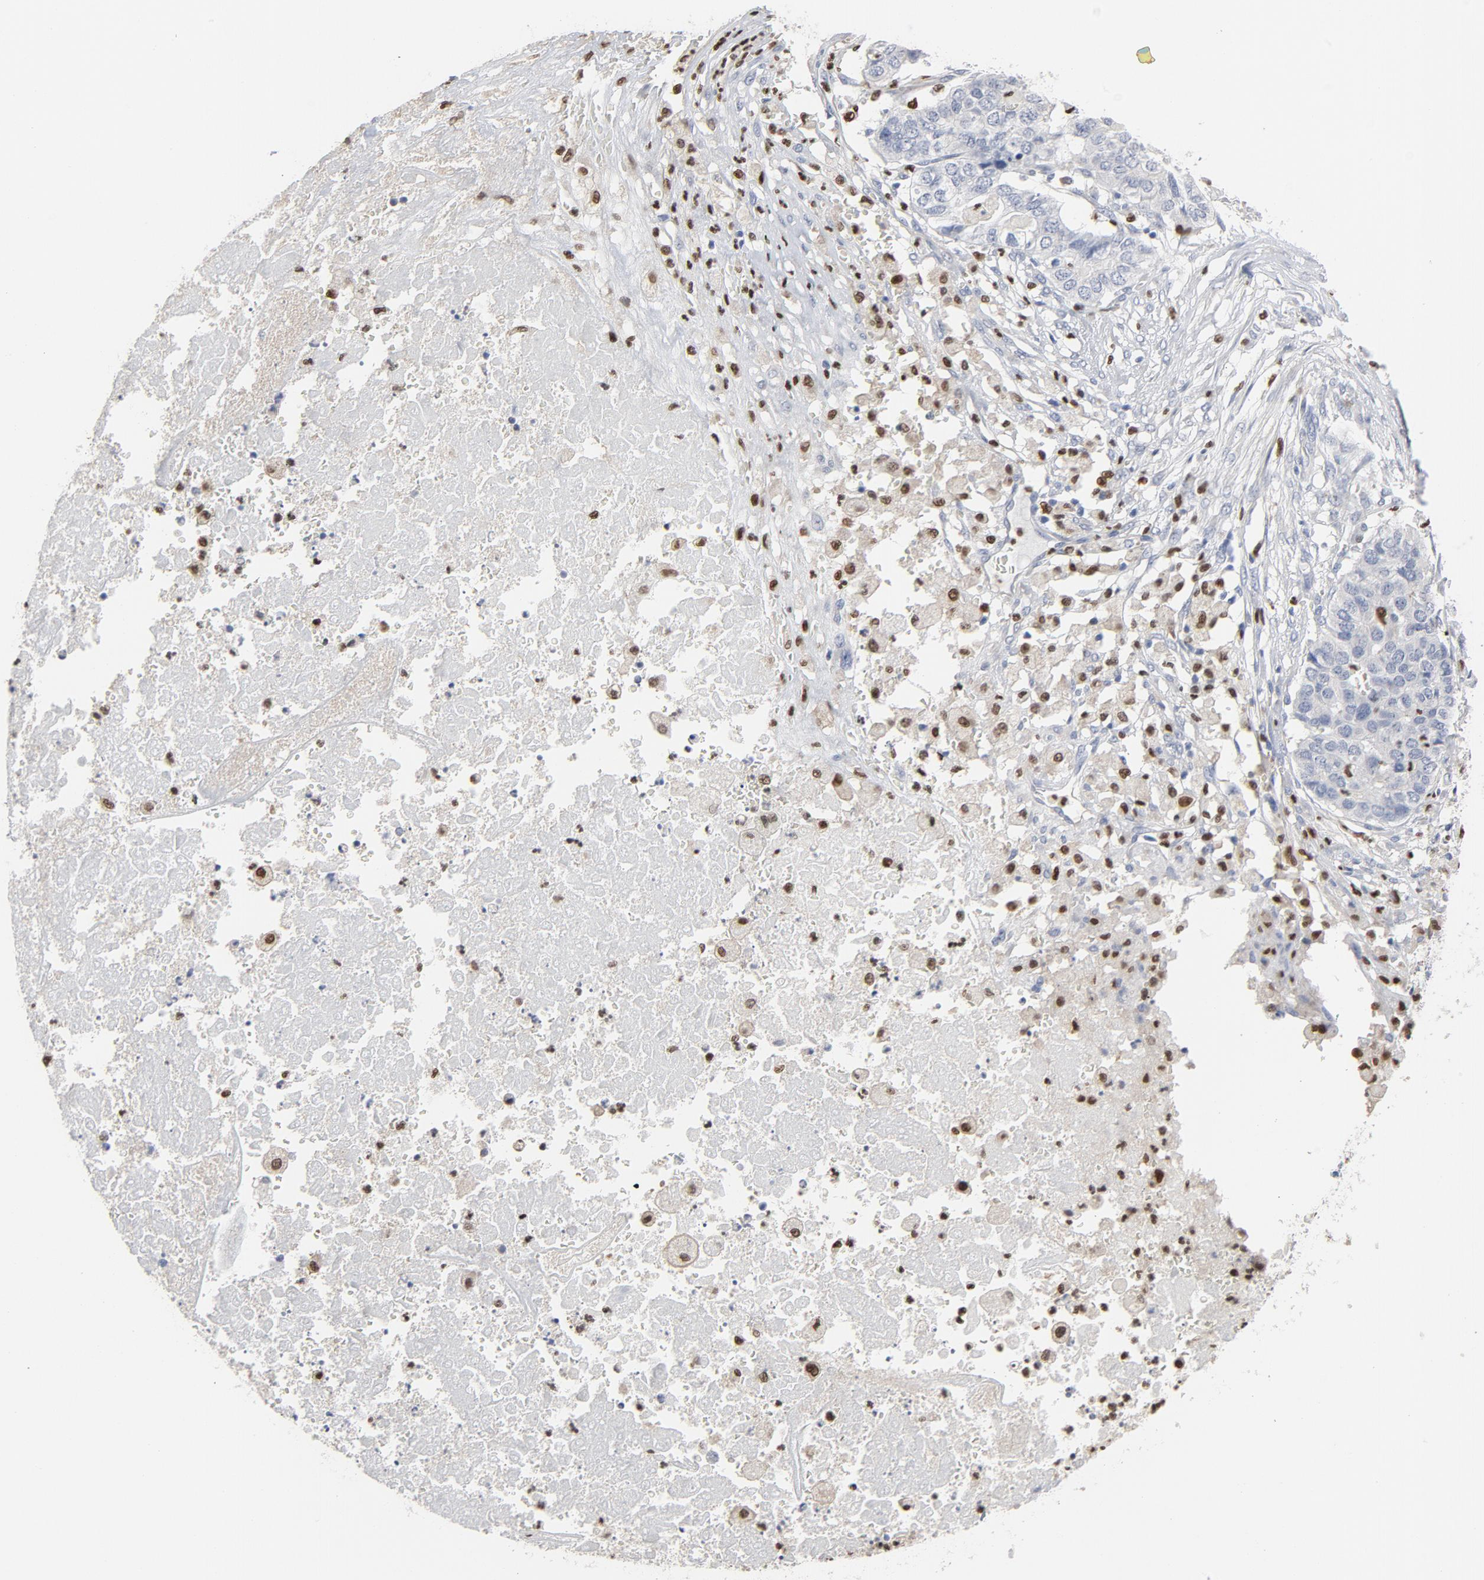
{"staining": {"intensity": "negative", "quantity": "none", "location": "none"}, "tissue": "pancreatic cancer", "cell_type": "Tumor cells", "image_type": "cancer", "snomed": [{"axis": "morphology", "description": "Adenocarcinoma, NOS"}, {"axis": "topography", "description": "Pancreas"}], "caption": "Tumor cells are negative for brown protein staining in pancreatic adenocarcinoma.", "gene": "SPI1", "patient": {"sex": "male", "age": 50}}